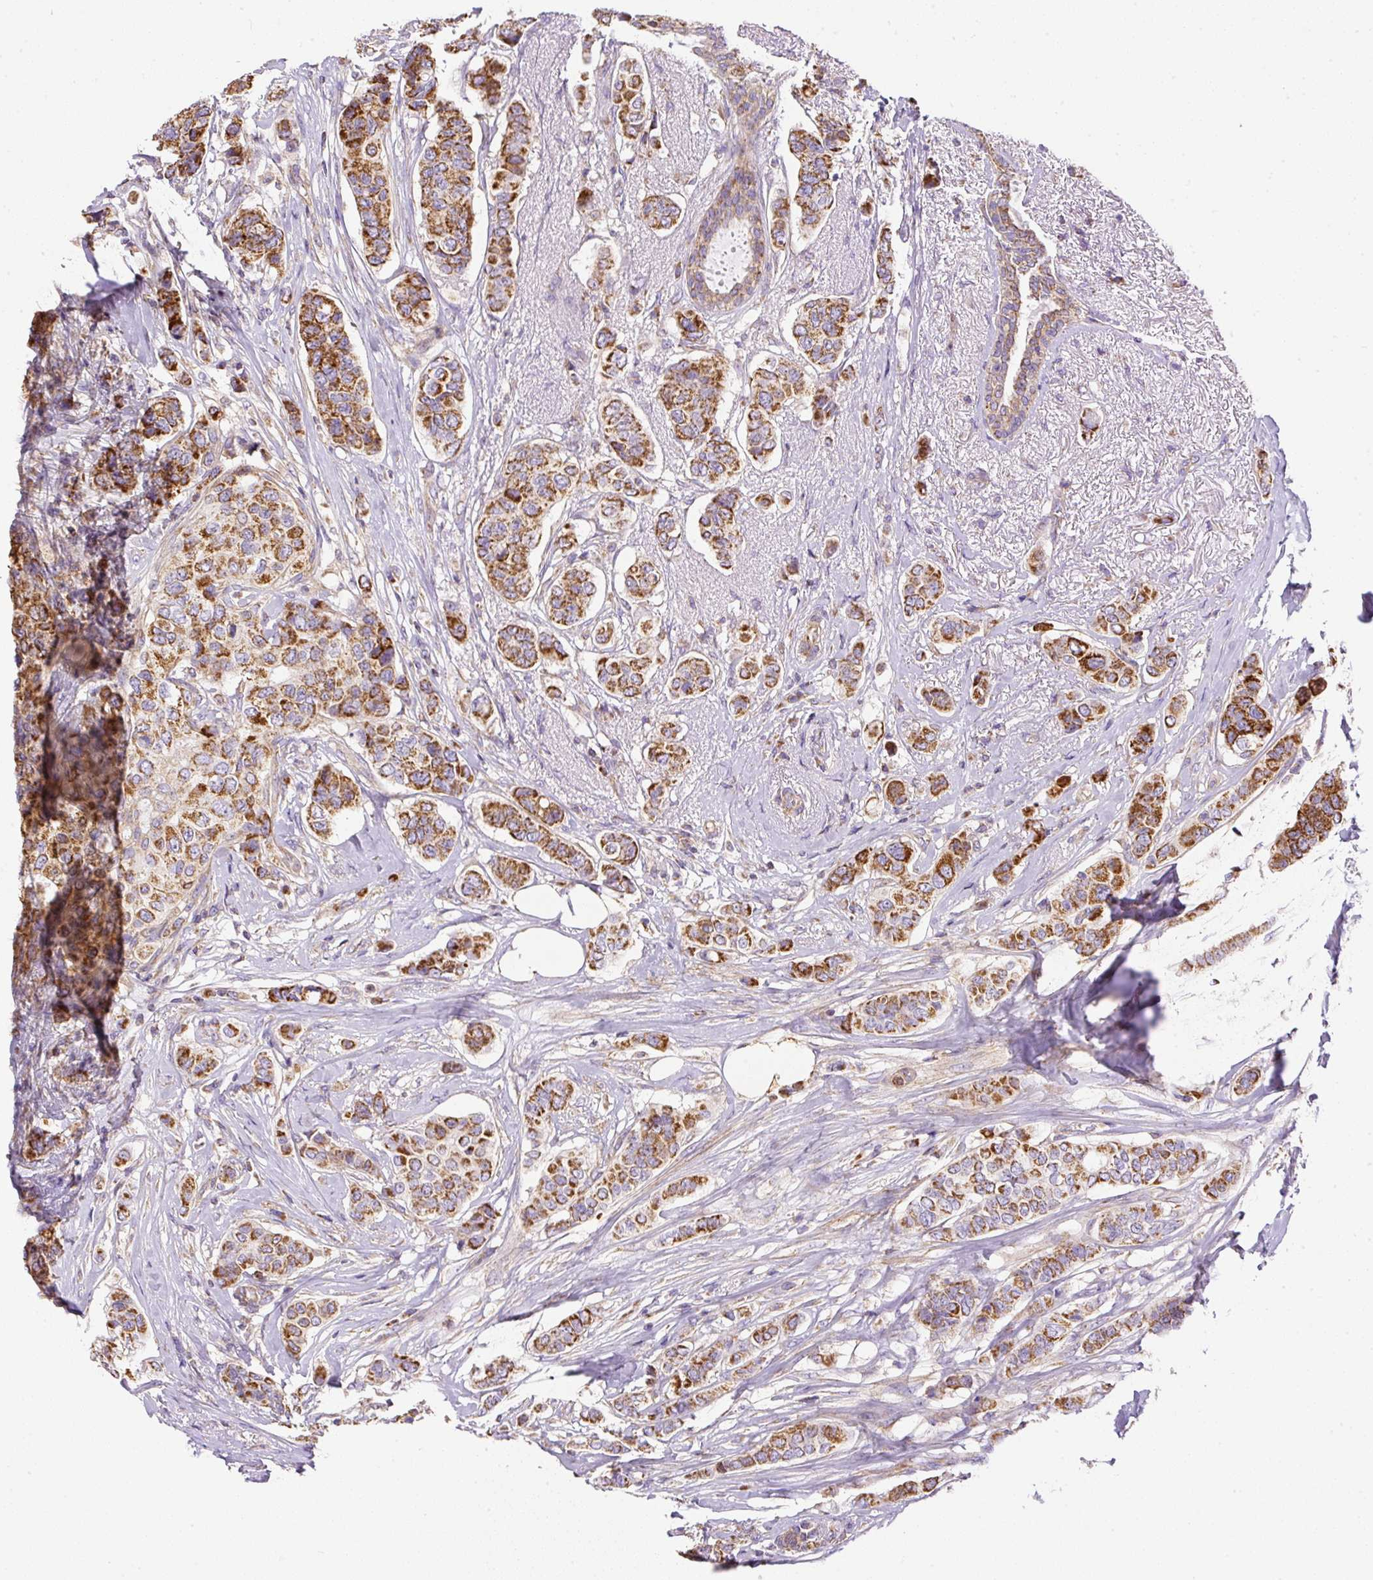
{"staining": {"intensity": "strong", "quantity": ">75%", "location": "cytoplasmic/membranous"}, "tissue": "breast cancer", "cell_type": "Tumor cells", "image_type": "cancer", "snomed": [{"axis": "morphology", "description": "Lobular carcinoma"}, {"axis": "topography", "description": "Breast"}], "caption": "Protein staining of lobular carcinoma (breast) tissue shows strong cytoplasmic/membranous staining in about >75% of tumor cells.", "gene": "NDUFAF2", "patient": {"sex": "female", "age": 51}}